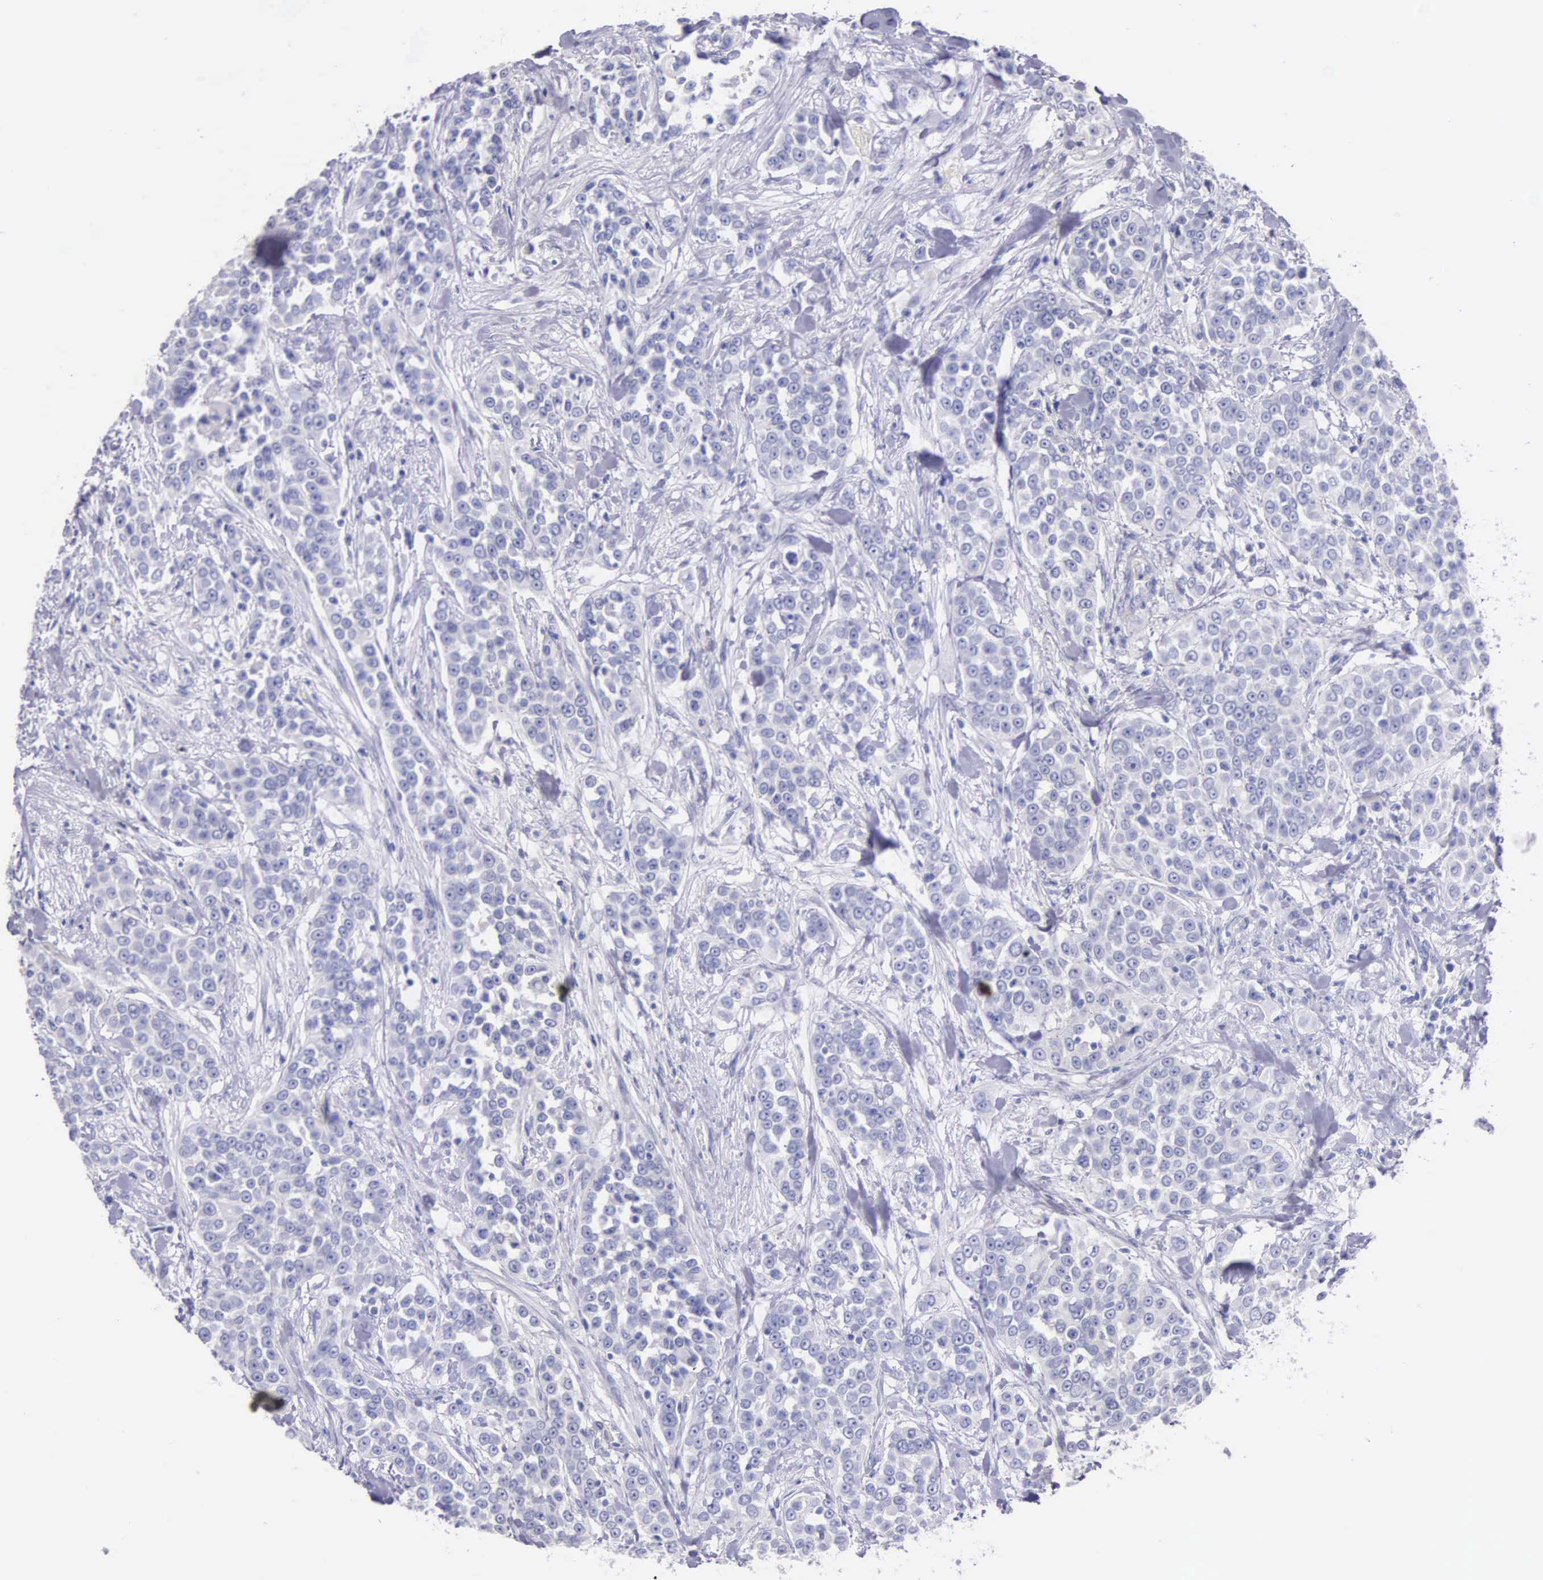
{"staining": {"intensity": "negative", "quantity": "none", "location": "none"}, "tissue": "urothelial cancer", "cell_type": "Tumor cells", "image_type": "cancer", "snomed": [{"axis": "morphology", "description": "Urothelial carcinoma, High grade"}, {"axis": "topography", "description": "Urinary bladder"}], "caption": "Histopathology image shows no protein positivity in tumor cells of urothelial cancer tissue.", "gene": "GSTT2", "patient": {"sex": "female", "age": 80}}